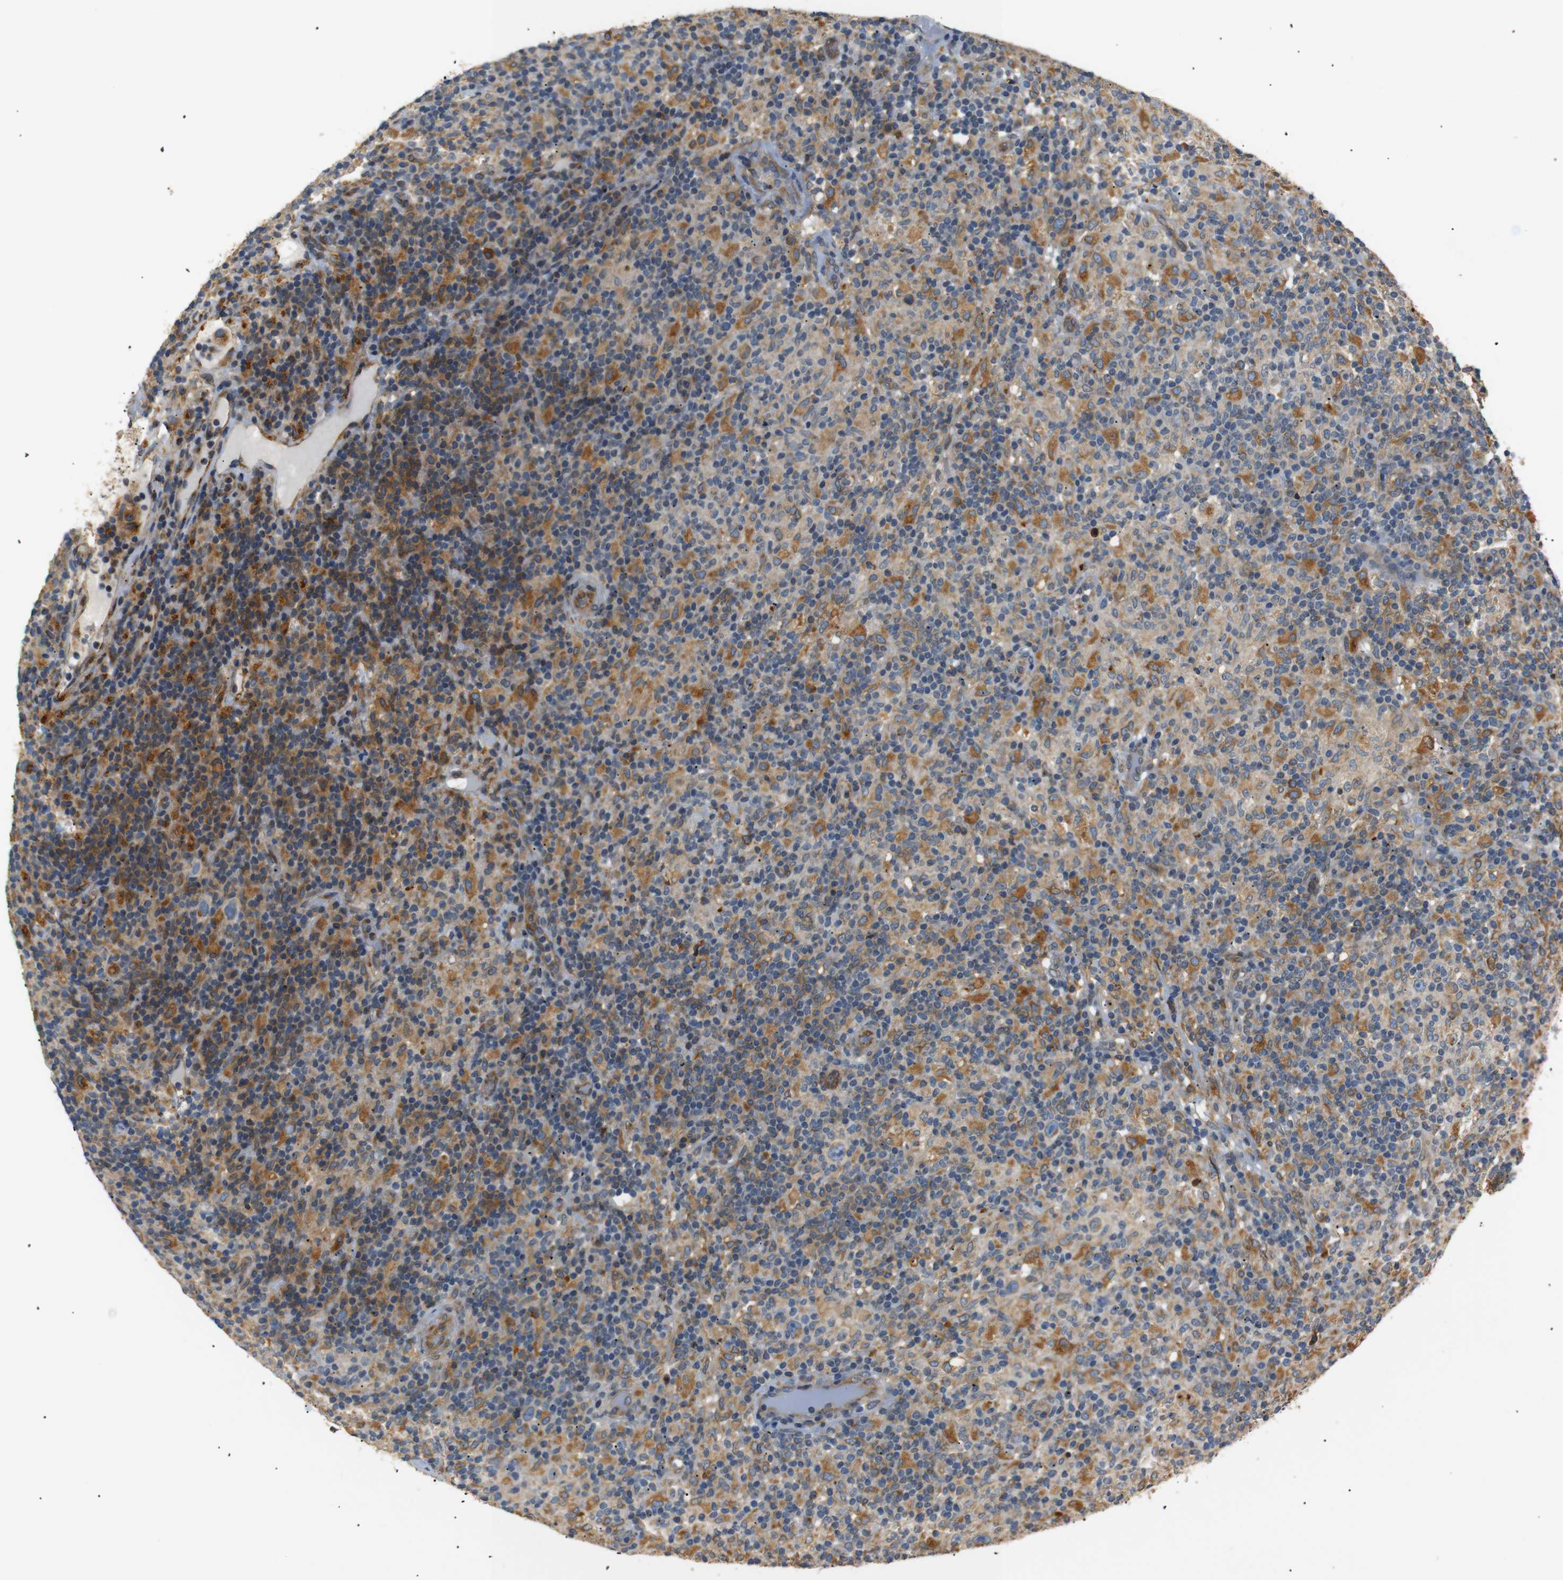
{"staining": {"intensity": "moderate", "quantity": ">75%", "location": "cytoplasmic/membranous"}, "tissue": "lymphoma", "cell_type": "Tumor cells", "image_type": "cancer", "snomed": [{"axis": "morphology", "description": "Hodgkin's disease, NOS"}, {"axis": "topography", "description": "Lymph node"}], "caption": "There is medium levels of moderate cytoplasmic/membranous expression in tumor cells of lymphoma, as demonstrated by immunohistochemical staining (brown color).", "gene": "TMED2", "patient": {"sex": "male", "age": 70}}